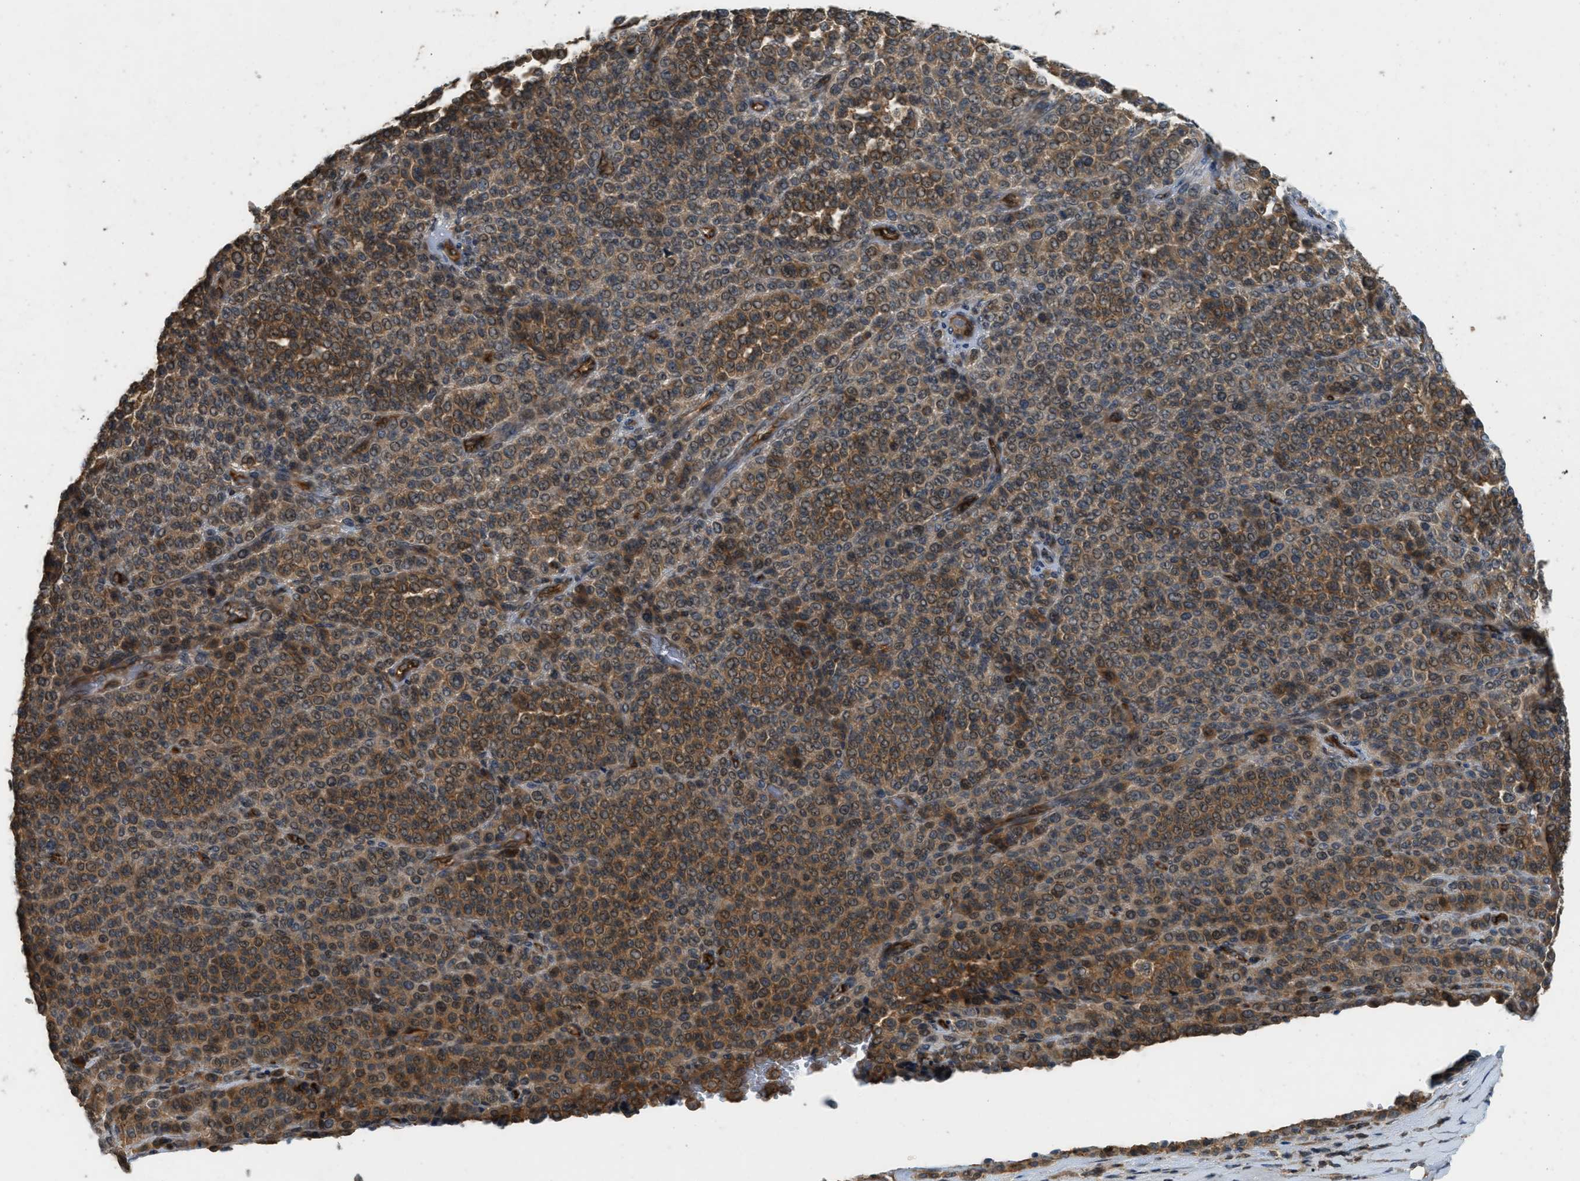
{"staining": {"intensity": "moderate", "quantity": ">75%", "location": "cytoplasmic/membranous"}, "tissue": "melanoma", "cell_type": "Tumor cells", "image_type": "cancer", "snomed": [{"axis": "morphology", "description": "Malignant melanoma, Metastatic site"}, {"axis": "topography", "description": "Pancreas"}], "caption": "Protein expression analysis of human malignant melanoma (metastatic site) reveals moderate cytoplasmic/membranous expression in about >75% of tumor cells. The protein is stained brown, and the nuclei are stained in blue (DAB (3,3'-diaminobenzidine) IHC with brightfield microscopy, high magnification).", "gene": "HIP1R", "patient": {"sex": "female", "age": 30}}